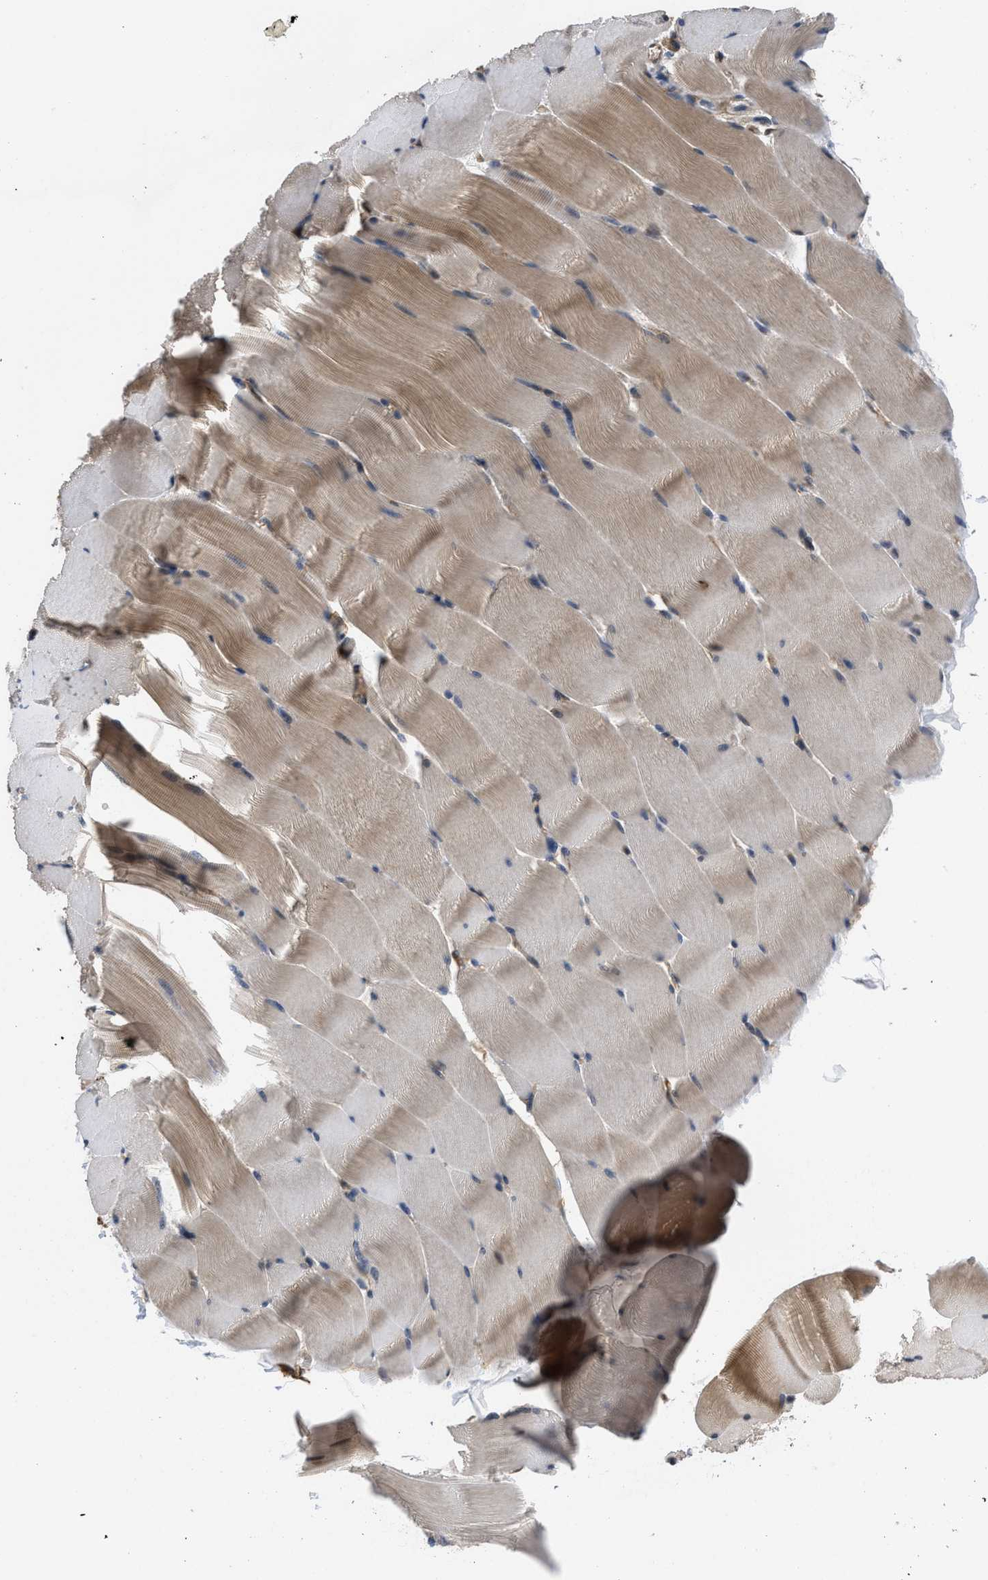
{"staining": {"intensity": "moderate", "quantity": "25%-75%", "location": "cytoplasmic/membranous"}, "tissue": "skeletal muscle", "cell_type": "Myocytes", "image_type": "normal", "snomed": [{"axis": "morphology", "description": "Normal tissue, NOS"}, {"axis": "topography", "description": "Skeletal muscle"}], "caption": "Immunohistochemical staining of unremarkable skeletal muscle displays medium levels of moderate cytoplasmic/membranous staining in about 25%-75% of myocytes.", "gene": "GPATCH2L", "patient": {"sex": "male", "age": 62}}